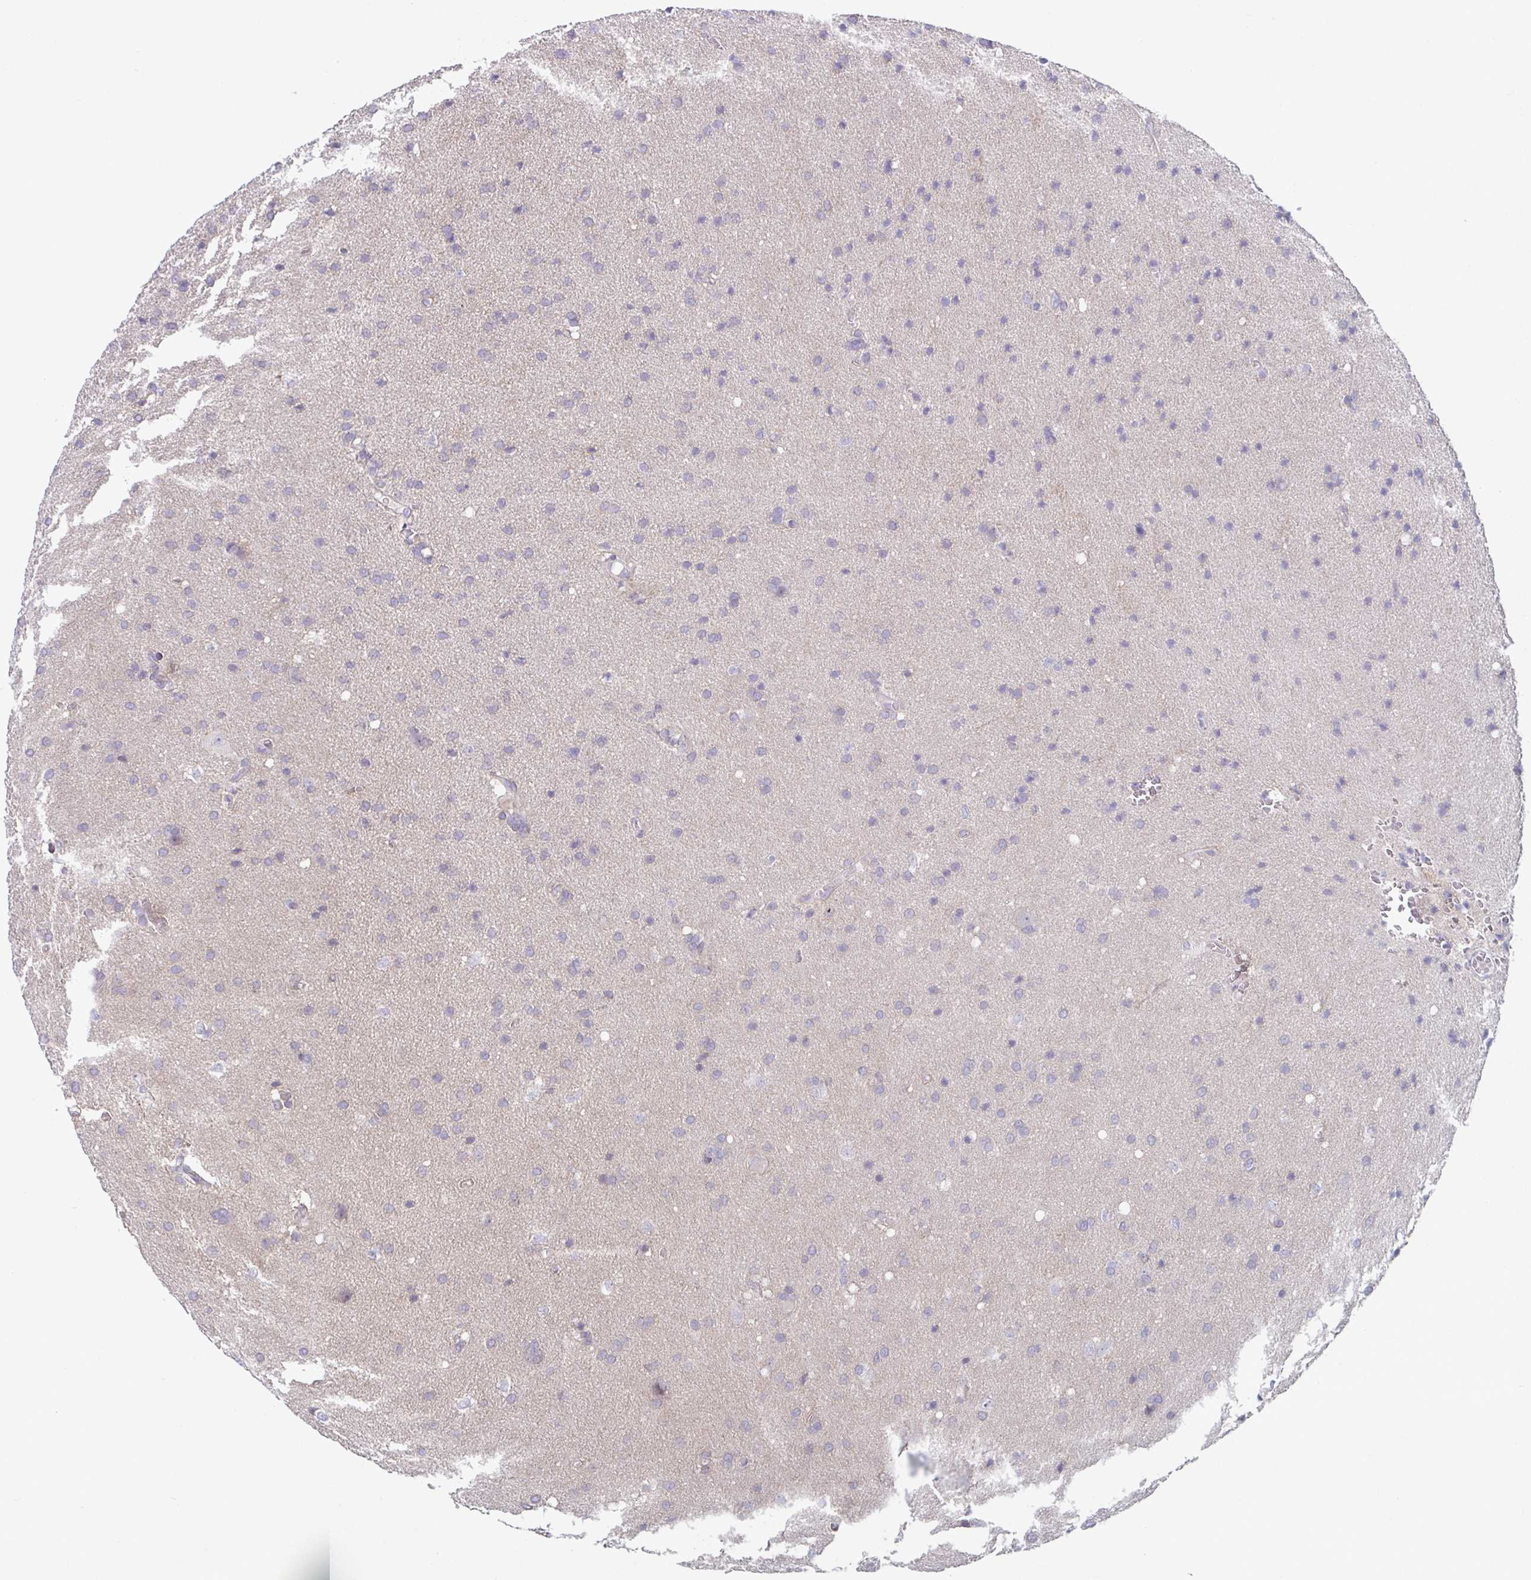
{"staining": {"intensity": "negative", "quantity": "none", "location": "none"}, "tissue": "glioma", "cell_type": "Tumor cells", "image_type": "cancer", "snomed": [{"axis": "morphology", "description": "Glioma, malignant, Low grade"}, {"axis": "topography", "description": "Brain"}], "caption": "High power microscopy histopathology image of an immunohistochemistry (IHC) photomicrograph of low-grade glioma (malignant), revealing no significant staining in tumor cells.", "gene": "STK26", "patient": {"sex": "female", "age": 54}}